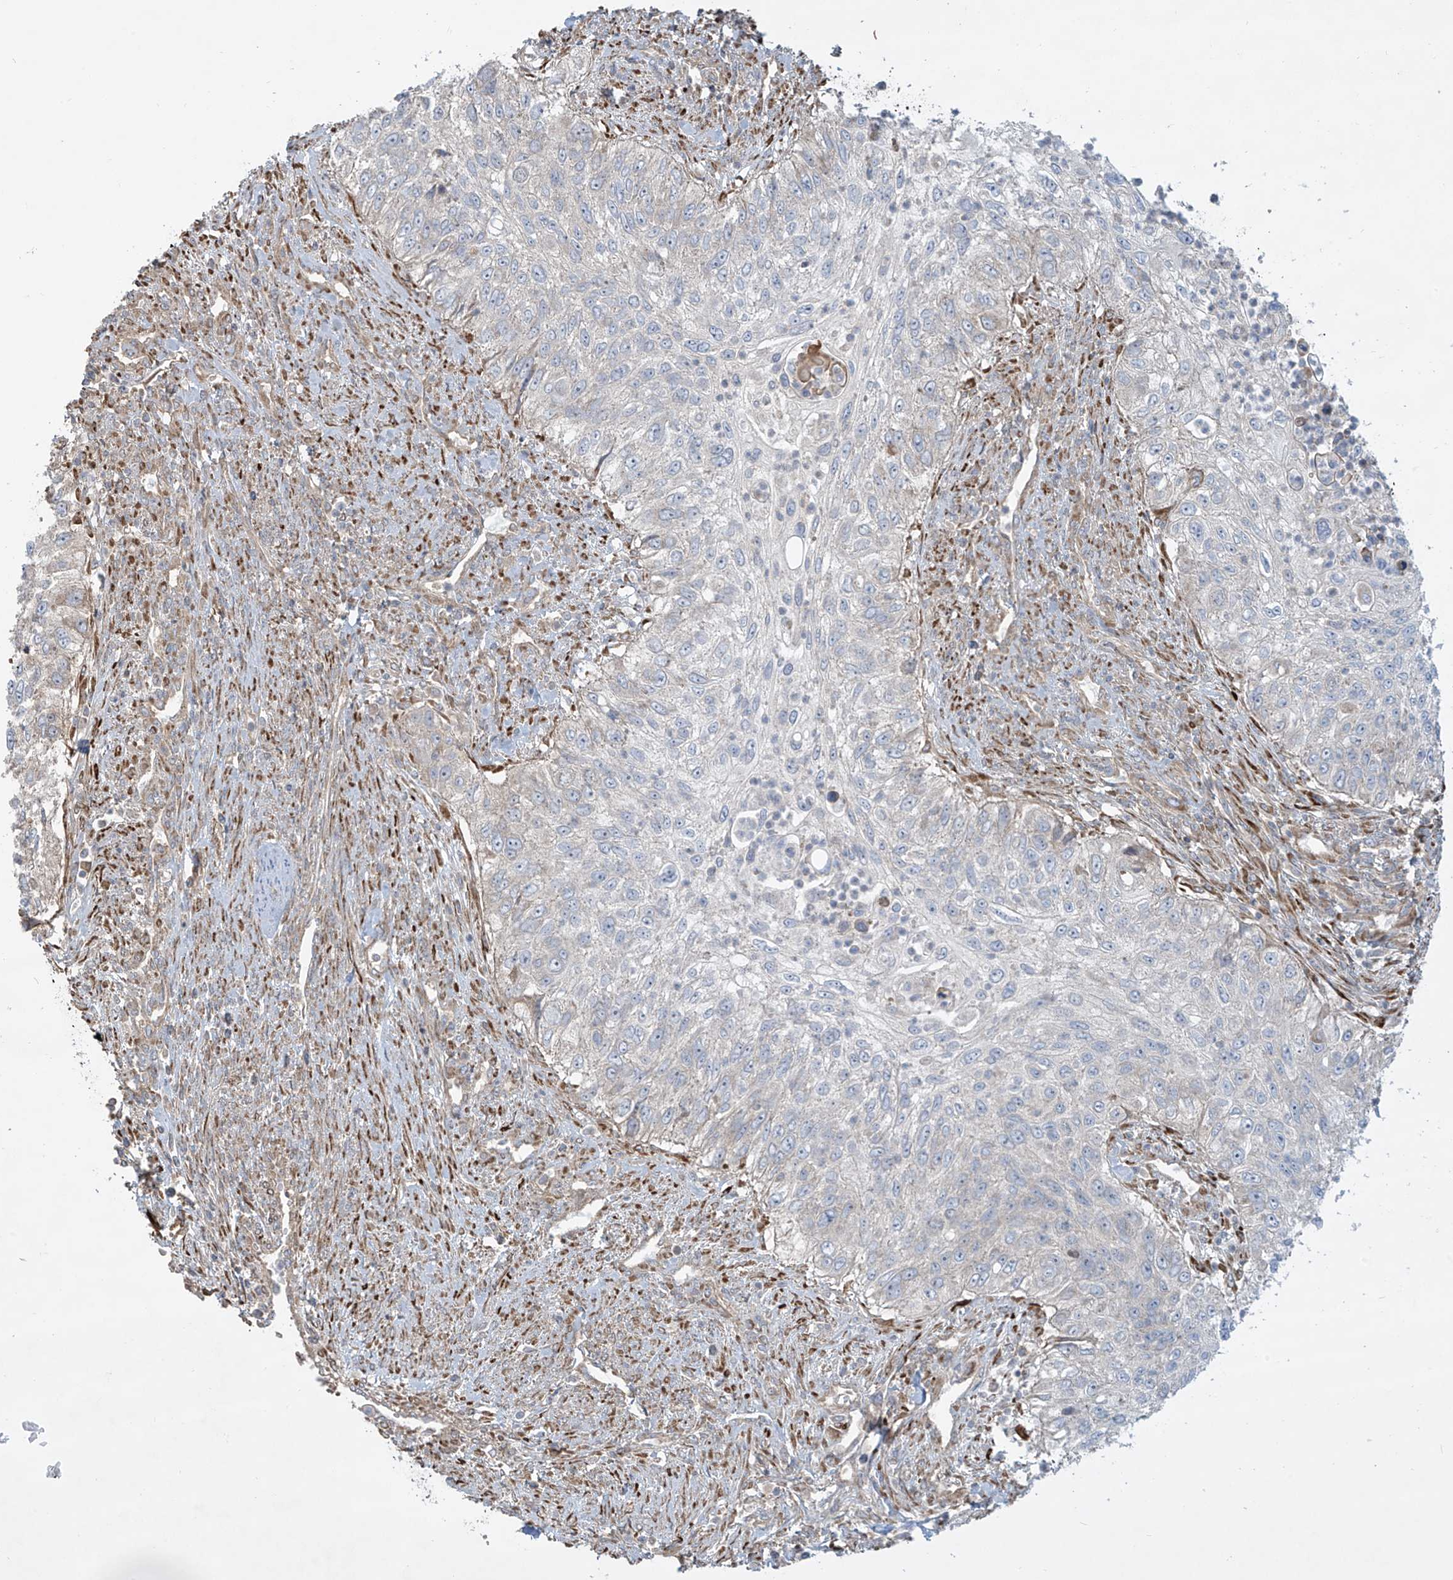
{"staining": {"intensity": "negative", "quantity": "none", "location": "none"}, "tissue": "urothelial cancer", "cell_type": "Tumor cells", "image_type": "cancer", "snomed": [{"axis": "morphology", "description": "Urothelial carcinoma, High grade"}, {"axis": "topography", "description": "Urinary bladder"}], "caption": "A micrograph of urothelial cancer stained for a protein shows no brown staining in tumor cells.", "gene": "DDIT4", "patient": {"sex": "female", "age": 60}}